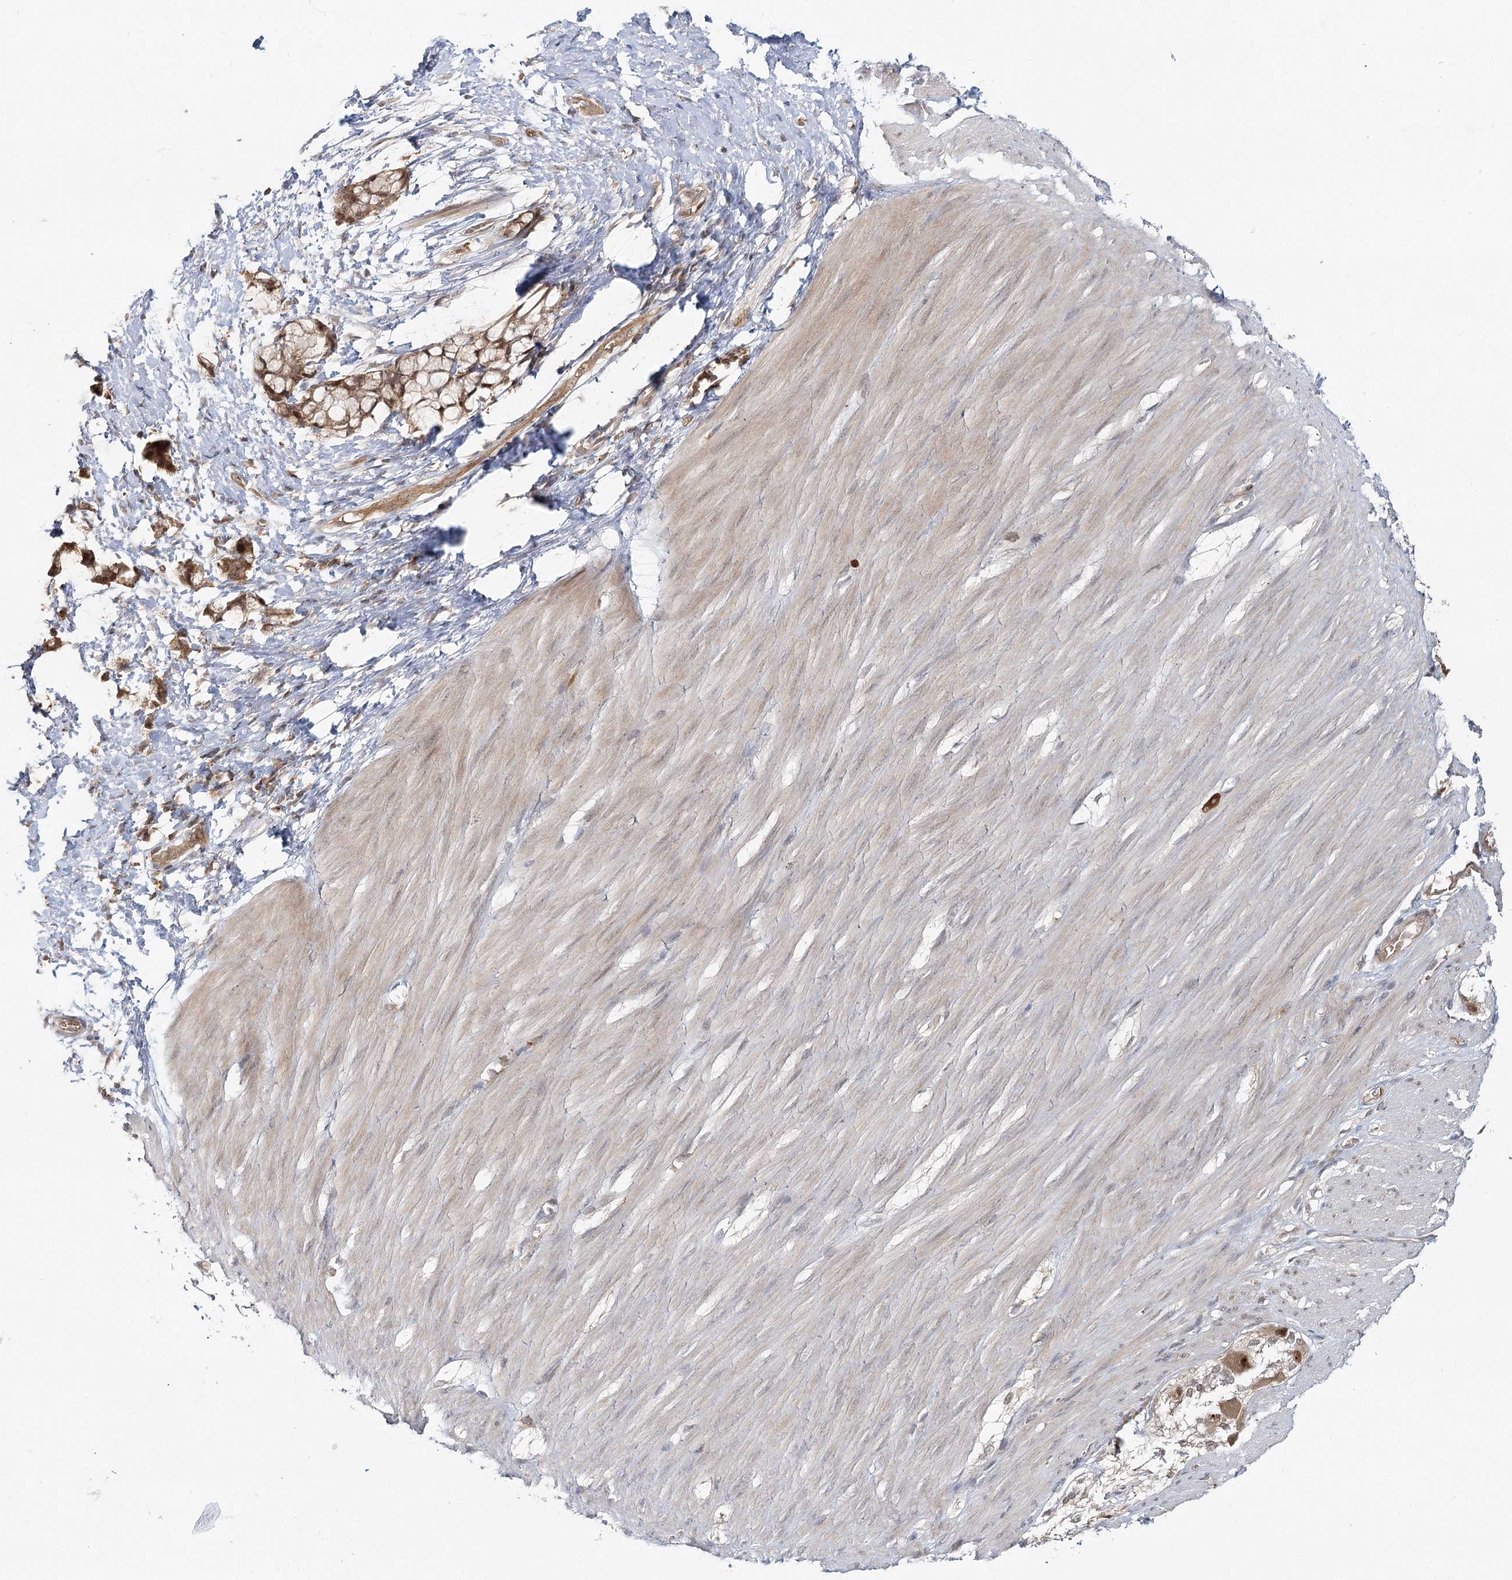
{"staining": {"intensity": "weak", "quantity": "<25%", "location": "cytoplasmic/membranous"}, "tissue": "smooth muscle", "cell_type": "Smooth muscle cells", "image_type": "normal", "snomed": [{"axis": "morphology", "description": "Normal tissue, NOS"}, {"axis": "morphology", "description": "Adenocarcinoma, NOS"}, {"axis": "topography", "description": "Colon"}, {"axis": "topography", "description": "Peripheral nerve tissue"}], "caption": "Image shows no significant protein expression in smooth muscle cells of benign smooth muscle.", "gene": "FAM120B", "patient": {"sex": "male", "age": 14}}